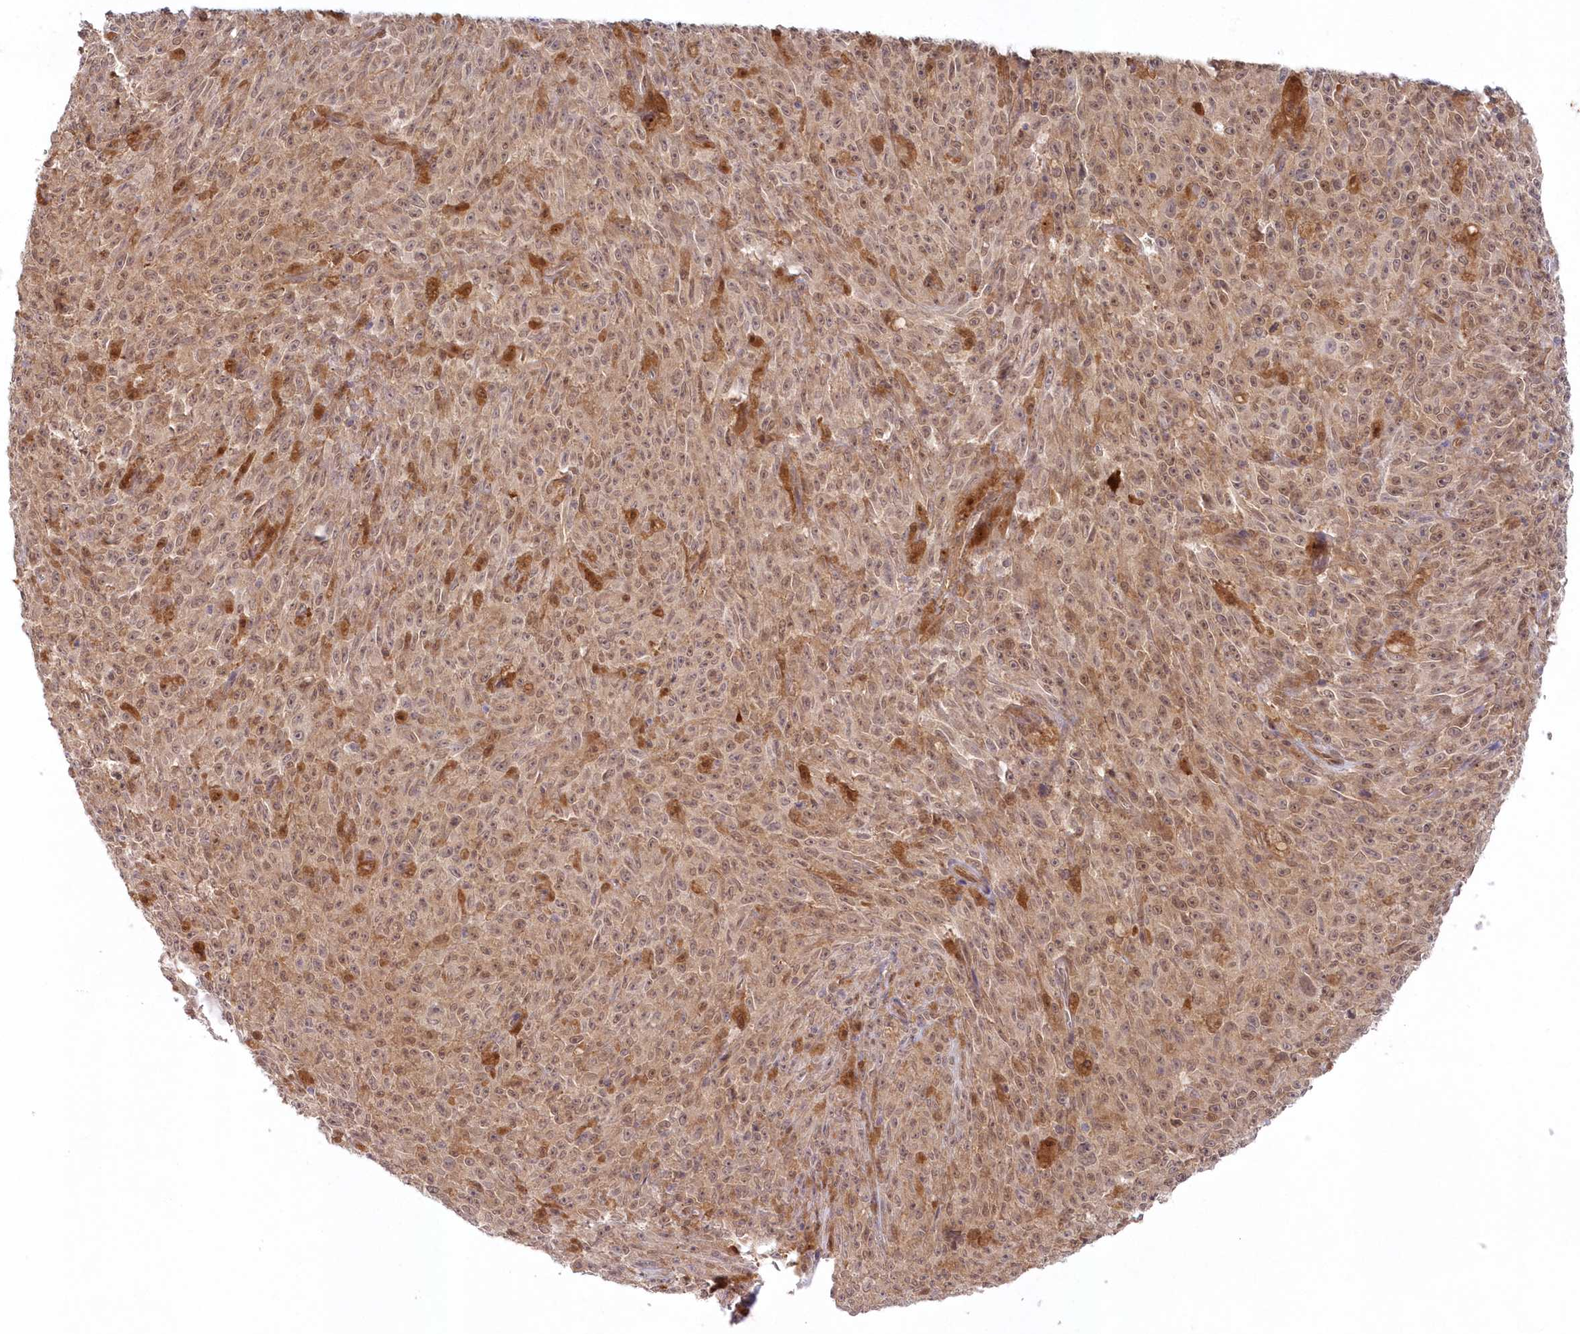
{"staining": {"intensity": "moderate", "quantity": ">75%", "location": "cytoplasmic/membranous,nuclear"}, "tissue": "melanoma", "cell_type": "Tumor cells", "image_type": "cancer", "snomed": [{"axis": "morphology", "description": "Malignant melanoma, NOS"}, {"axis": "topography", "description": "Skin"}], "caption": "A micrograph of malignant melanoma stained for a protein exhibits moderate cytoplasmic/membranous and nuclear brown staining in tumor cells.", "gene": "GBE1", "patient": {"sex": "female", "age": 82}}